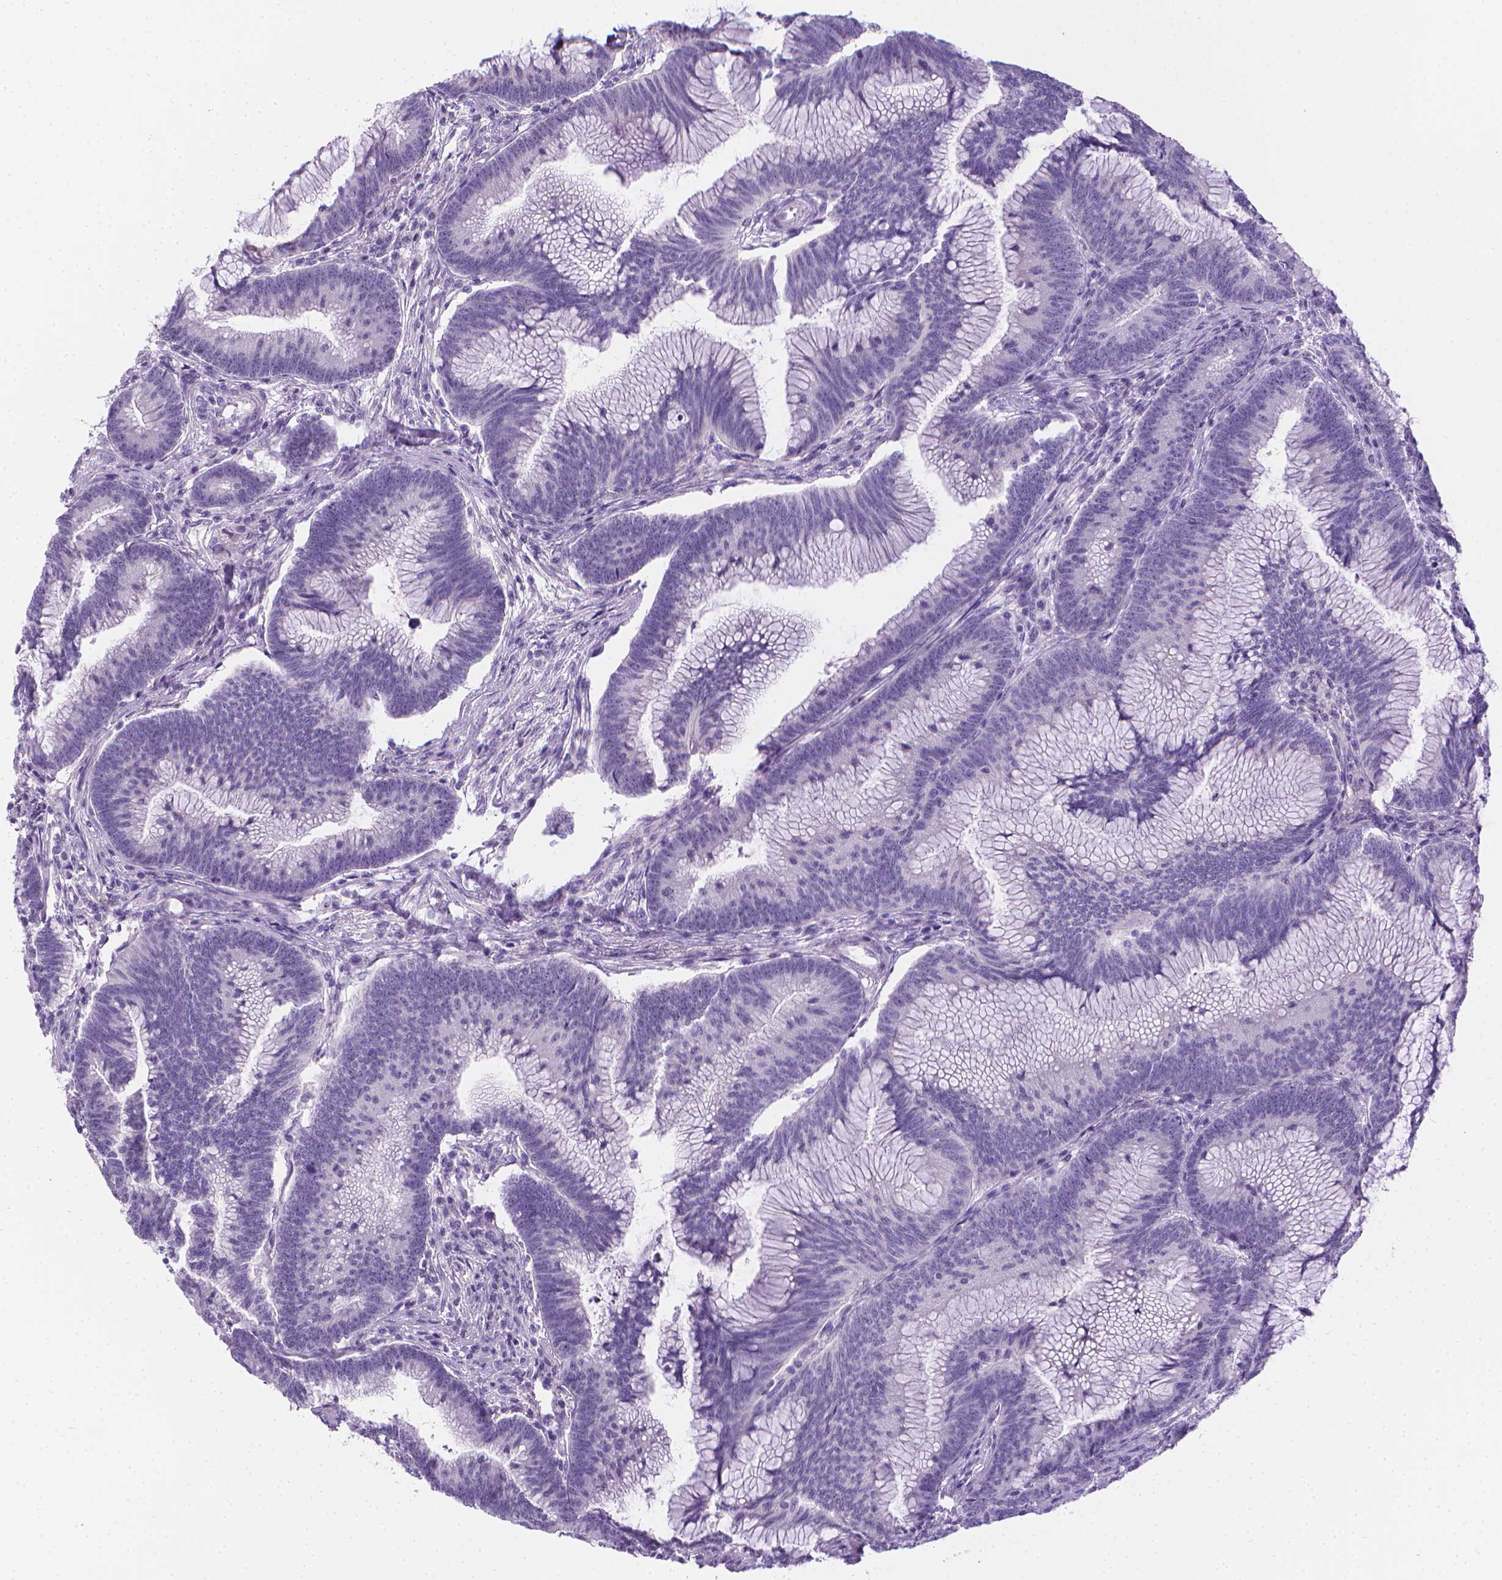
{"staining": {"intensity": "negative", "quantity": "none", "location": "none"}, "tissue": "colorectal cancer", "cell_type": "Tumor cells", "image_type": "cancer", "snomed": [{"axis": "morphology", "description": "Adenocarcinoma, NOS"}, {"axis": "topography", "description": "Colon"}], "caption": "Immunohistochemical staining of human colorectal cancer reveals no significant staining in tumor cells. (DAB (3,3'-diaminobenzidine) IHC with hematoxylin counter stain).", "gene": "SPAG6", "patient": {"sex": "female", "age": 78}}